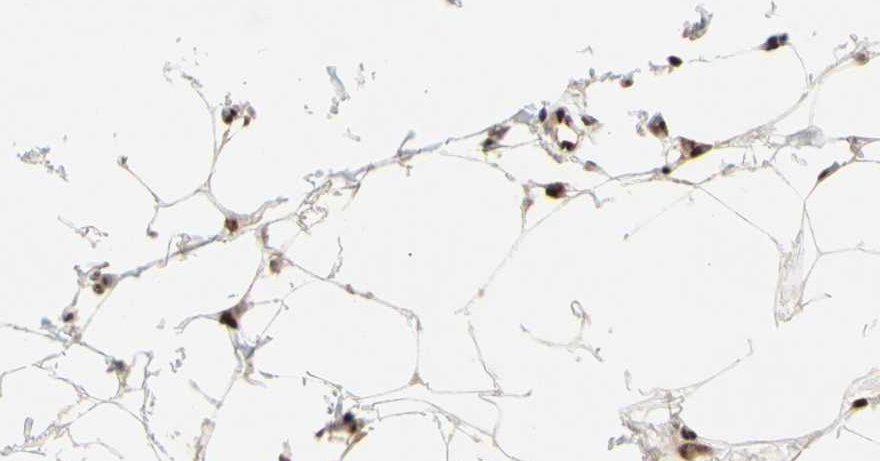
{"staining": {"intensity": "strong", "quantity": ">75%", "location": "nuclear"}, "tissue": "breast cancer", "cell_type": "Tumor cells", "image_type": "cancer", "snomed": [{"axis": "morphology", "description": "Duct carcinoma"}, {"axis": "topography", "description": "Breast"}], "caption": "This image exhibits breast cancer stained with immunohistochemistry (IHC) to label a protein in brown. The nuclear of tumor cells show strong positivity for the protein. Nuclei are counter-stained blue.", "gene": "CHAMP1", "patient": {"sex": "female", "age": 40}}